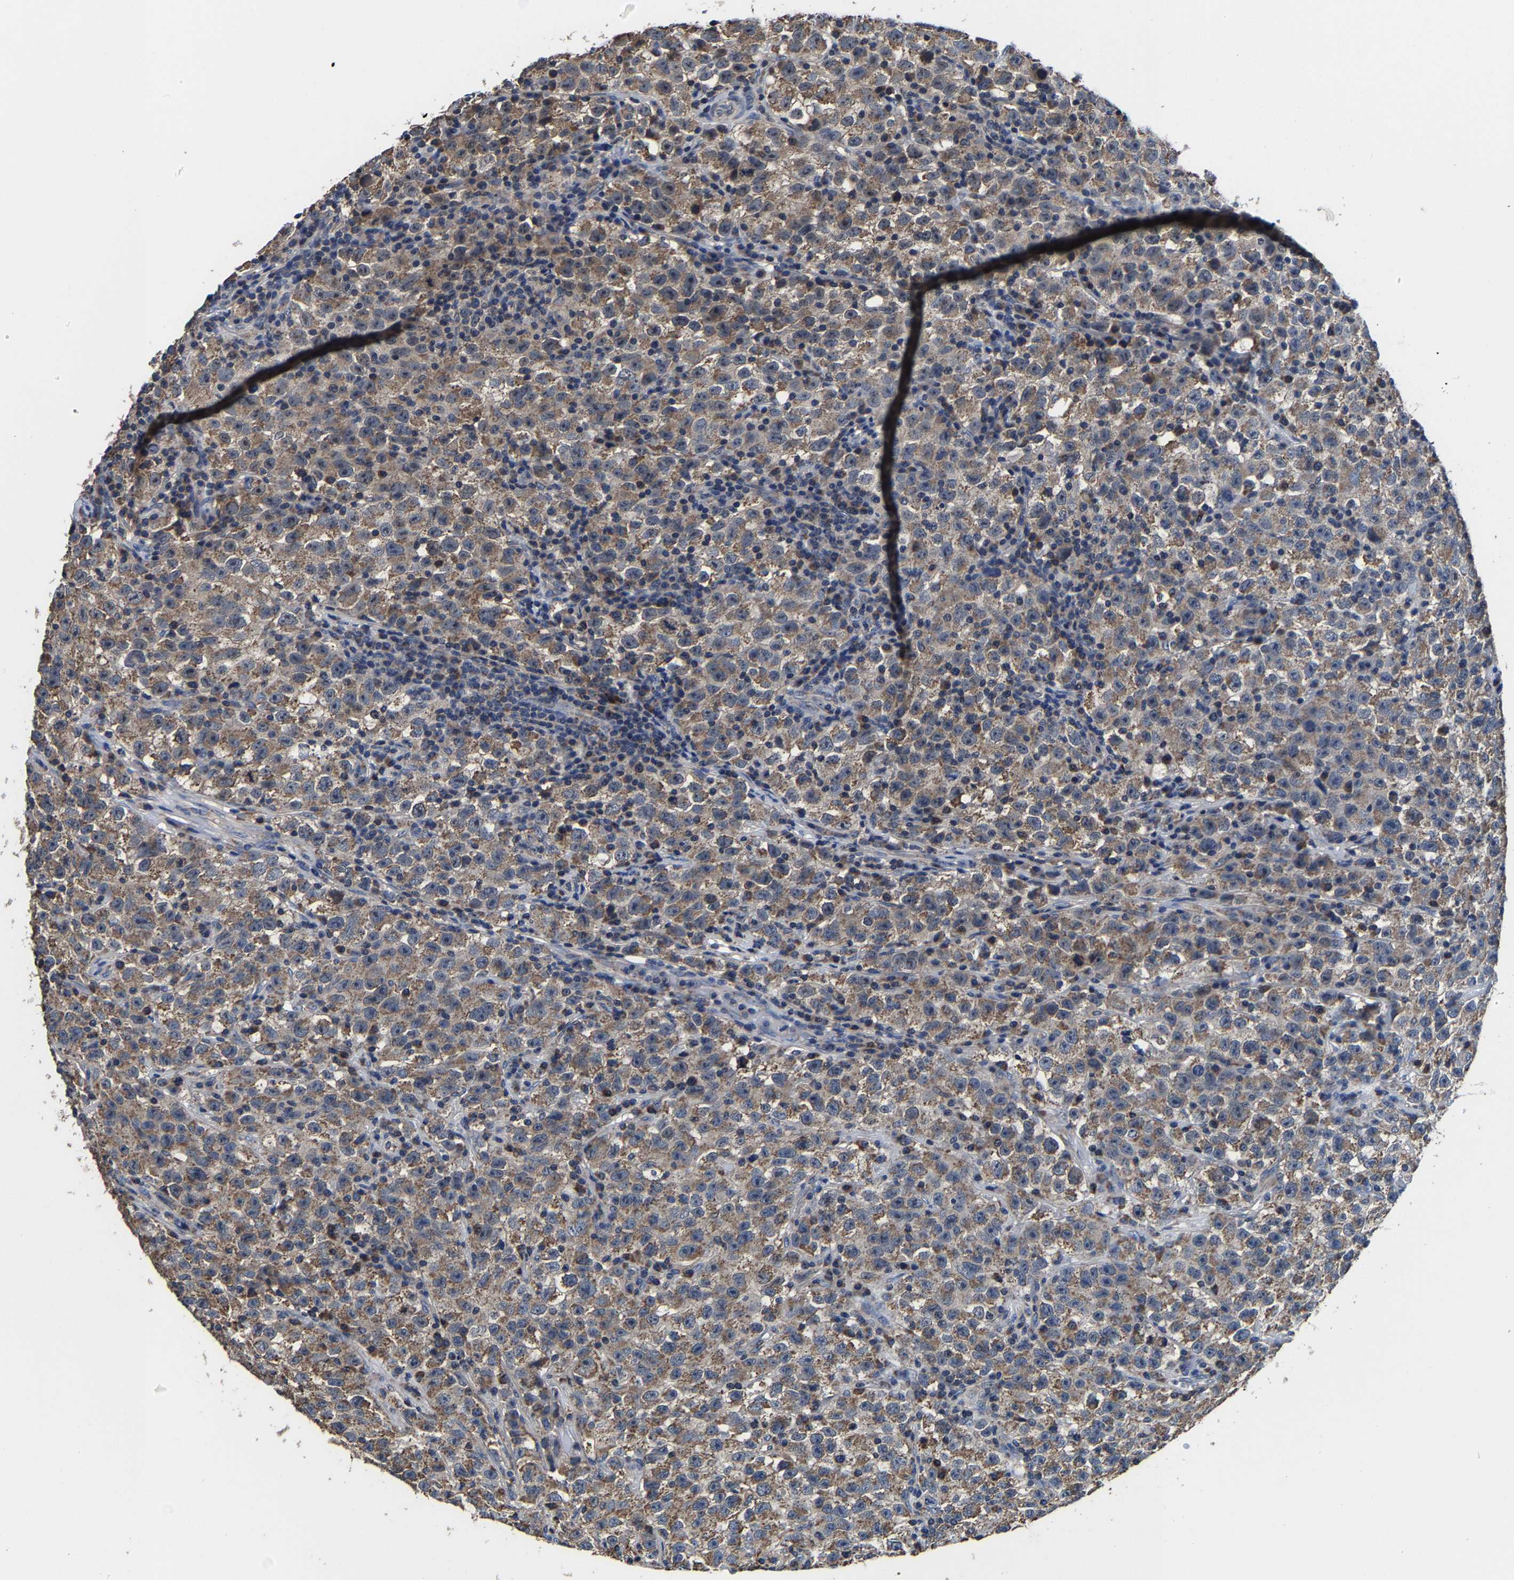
{"staining": {"intensity": "moderate", "quantity": ">75%", "location": "cytoplasmic/membranous"}, "tissue": "testis cancer", "cell_type": "Tumor cells", "image_type": "cancer", "snomed": [{"axis": "morphology", "description": "Seminoma, NOS"}, {"axis": "topography", "description": "Testis"}], "caption": "Brown immunohistochemical staining in testis cancer shows moderate cytoplasmic/membranous staining in approximately >75% of tumor cells.", "gene": "ZCCHC7", "patient": {"sex": "male", "age": 22}}